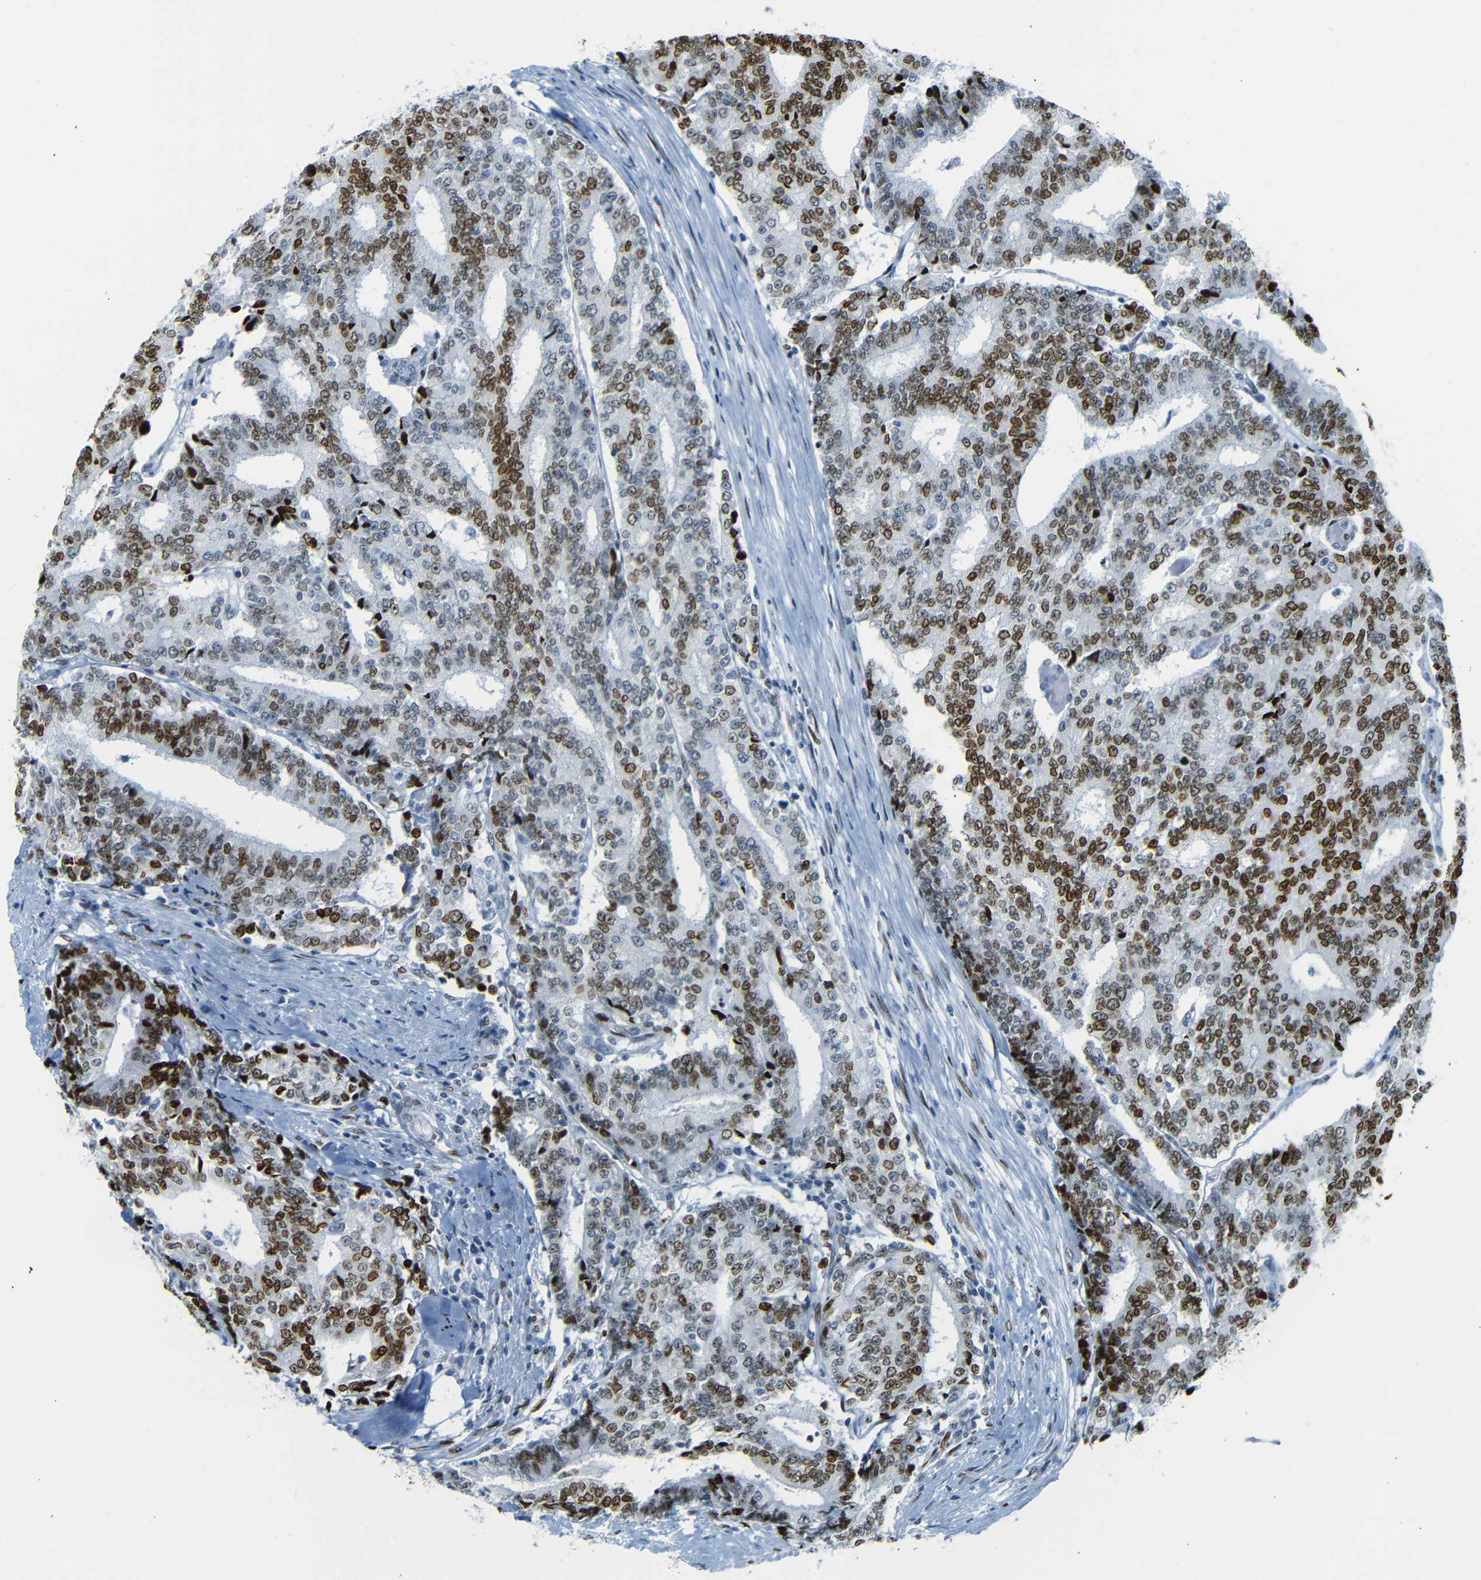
{"staining": {"intensity": "strong", "quantity": ">75%", "location": "nuclear"}, "tissue": "prostate cancer", "cell_type": "Tumor cells", "image_type": "cancer", "snomed": [{"axis": "morphology", "description": "Normal tissue, NOS"}, {"axis": "morphology", "description": "Adenocarcinoma, High grade"}, {"axis": "topography", "description": "Prostate"}, {"axis": "topography", "description": "Seminal veicle"}], "caption": "Protein expression analysis of human prostate cancer (adenocarcinoma (high-grade)) reveals strong nuclear expression in approximately >75% of tumor cells. Using DAB (3,3'-diaminobenzidine) (brown) and hematoxylin (blue) stains, captured at high magnification using brightfield microscopy.", "gene": "NPIPB15", "patient": {"sex": "male", "age": 55}}